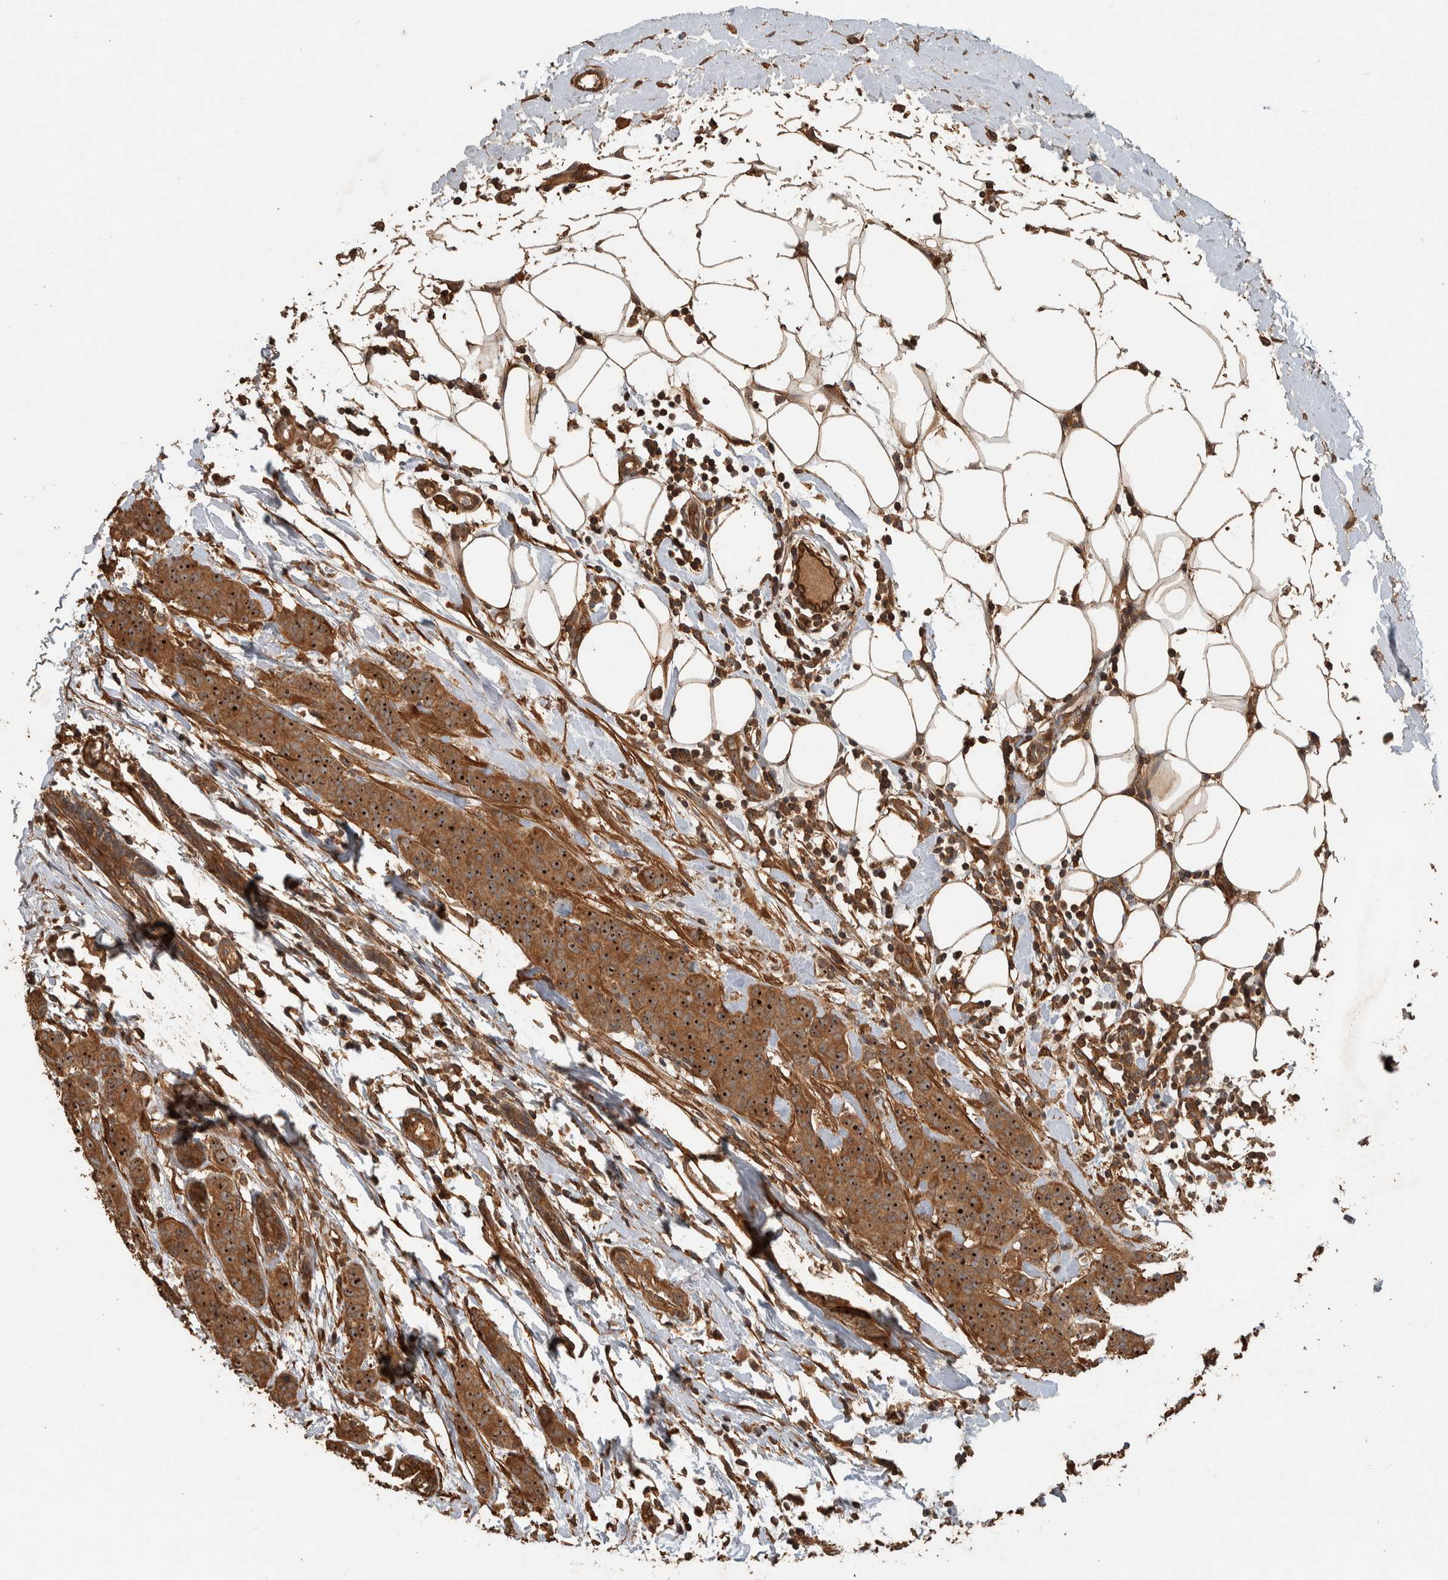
{"staining": {"intensity": "moderate", "quantity": ">75%", "location": "cytoplasmic/membranous,nuclear"}, "tissue": "breast cancer", "cell_type": "Tumor cells", "image_type": "cancer", "snomed": [{"axis": "morphology", "description": "Normal tissue, NOS"}, {"axis": "morphology", "description": "Duct carcinoma"}, {"axis": "topography", "description": "Breast"}], "caption": "Protein expression analysis of breast cancer (invasive ductal carcinoma) exhibits moderate cytoplasmic/membranous and nuclear positivity in about >75% of tumor cells. Nuclei are stained in blue.", "gene": "SPHK1", "patient": {"sex": "female", "age": 40}}